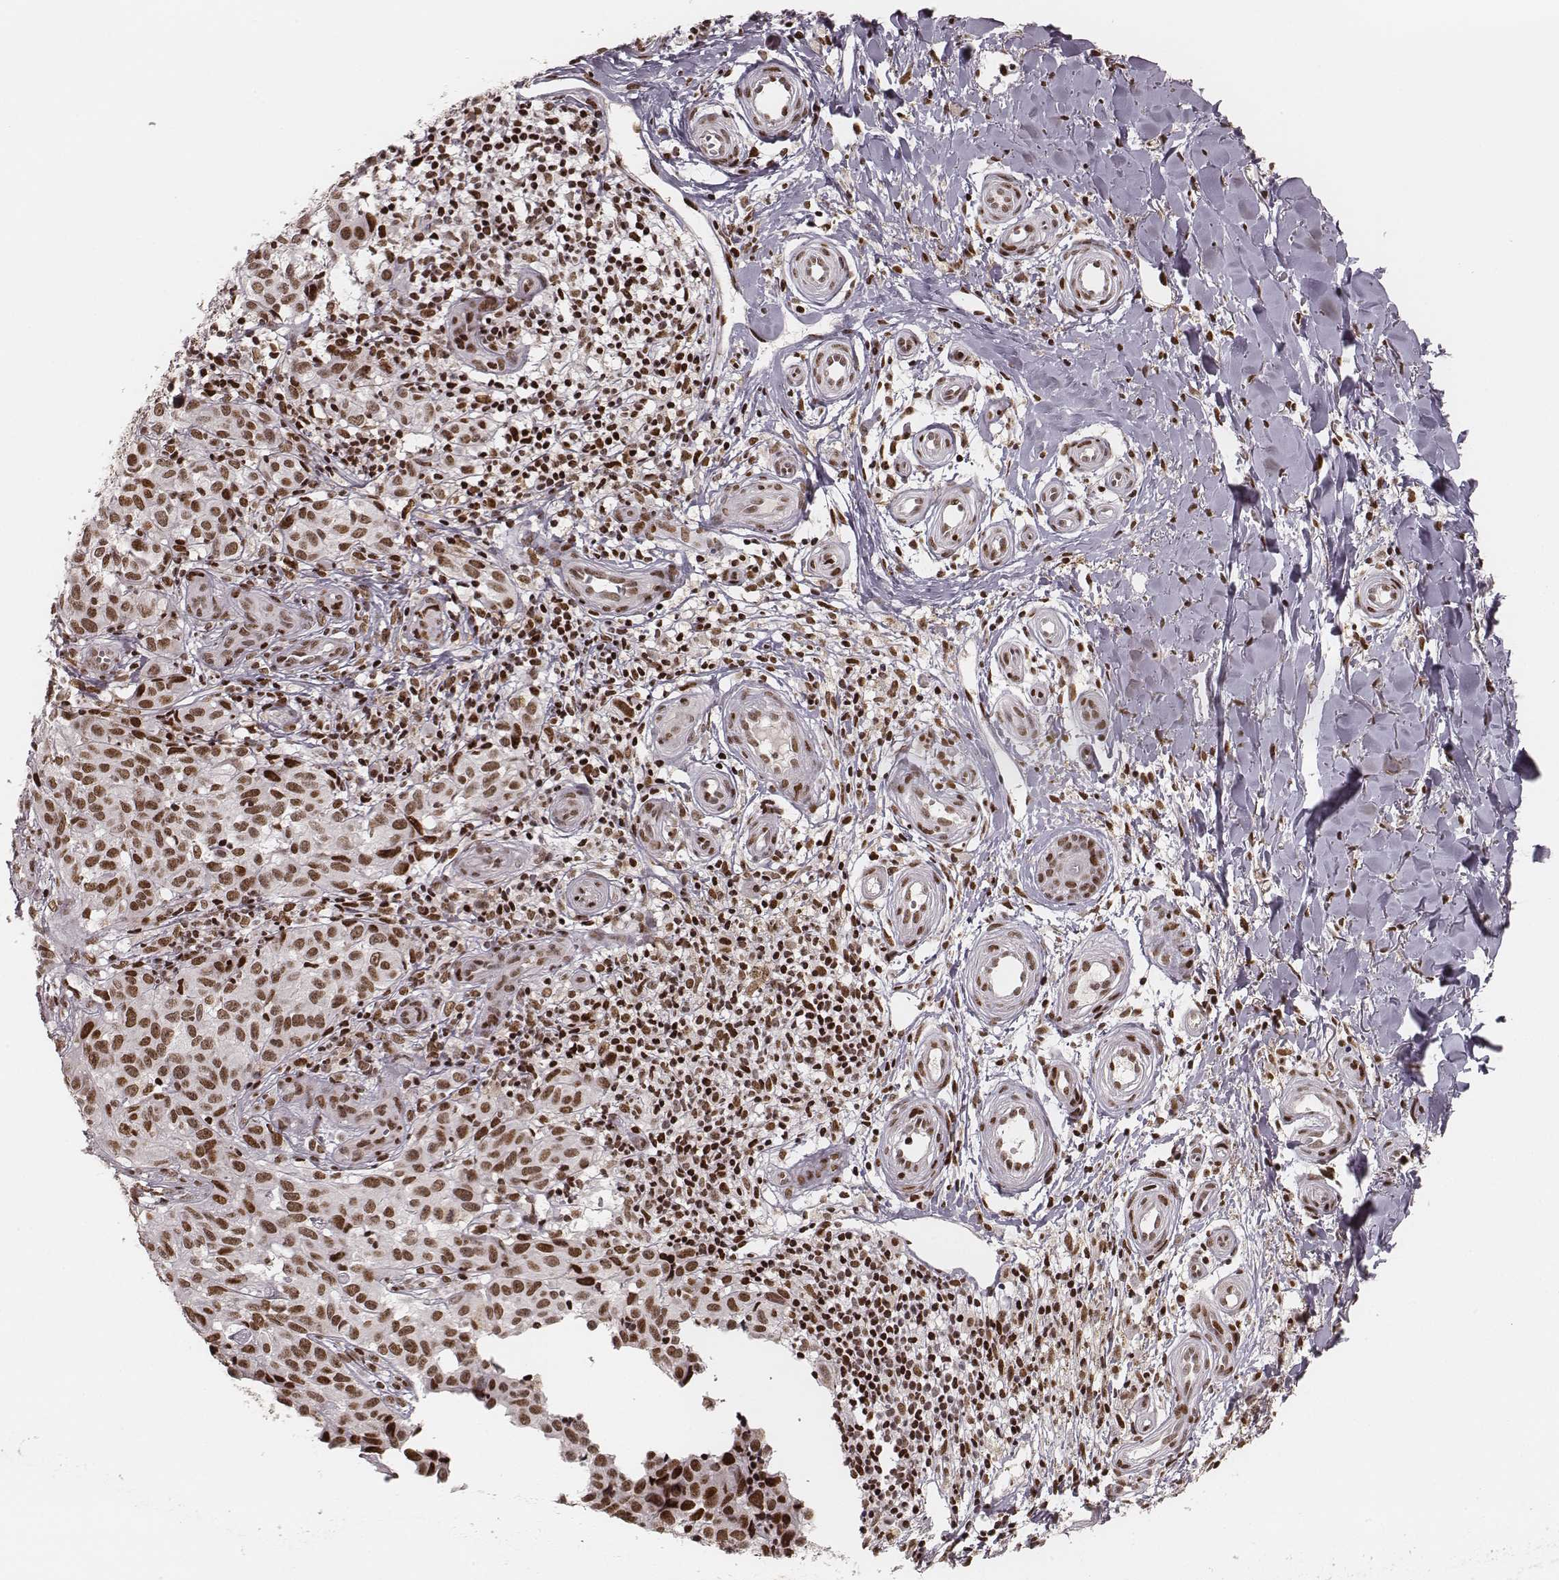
{"staining": {"intensity": "moderate", "quantity": ">75%", "location": "nuclear"}, "tissue": "melanoma", "cell_type": "Tumor cells", "image_type": "cancer", "snomed": [{"axis": "morphology", "description": "Malignant melanoma, NOS"}, {"axis": "topography", "description": "Skin"}], "caption": "Moderate nuclear positivity is identified in about >75% of tumor cells in melanoma.", "gene": "HNRNPC", "patient": {"sex": "female", "age": 53}}